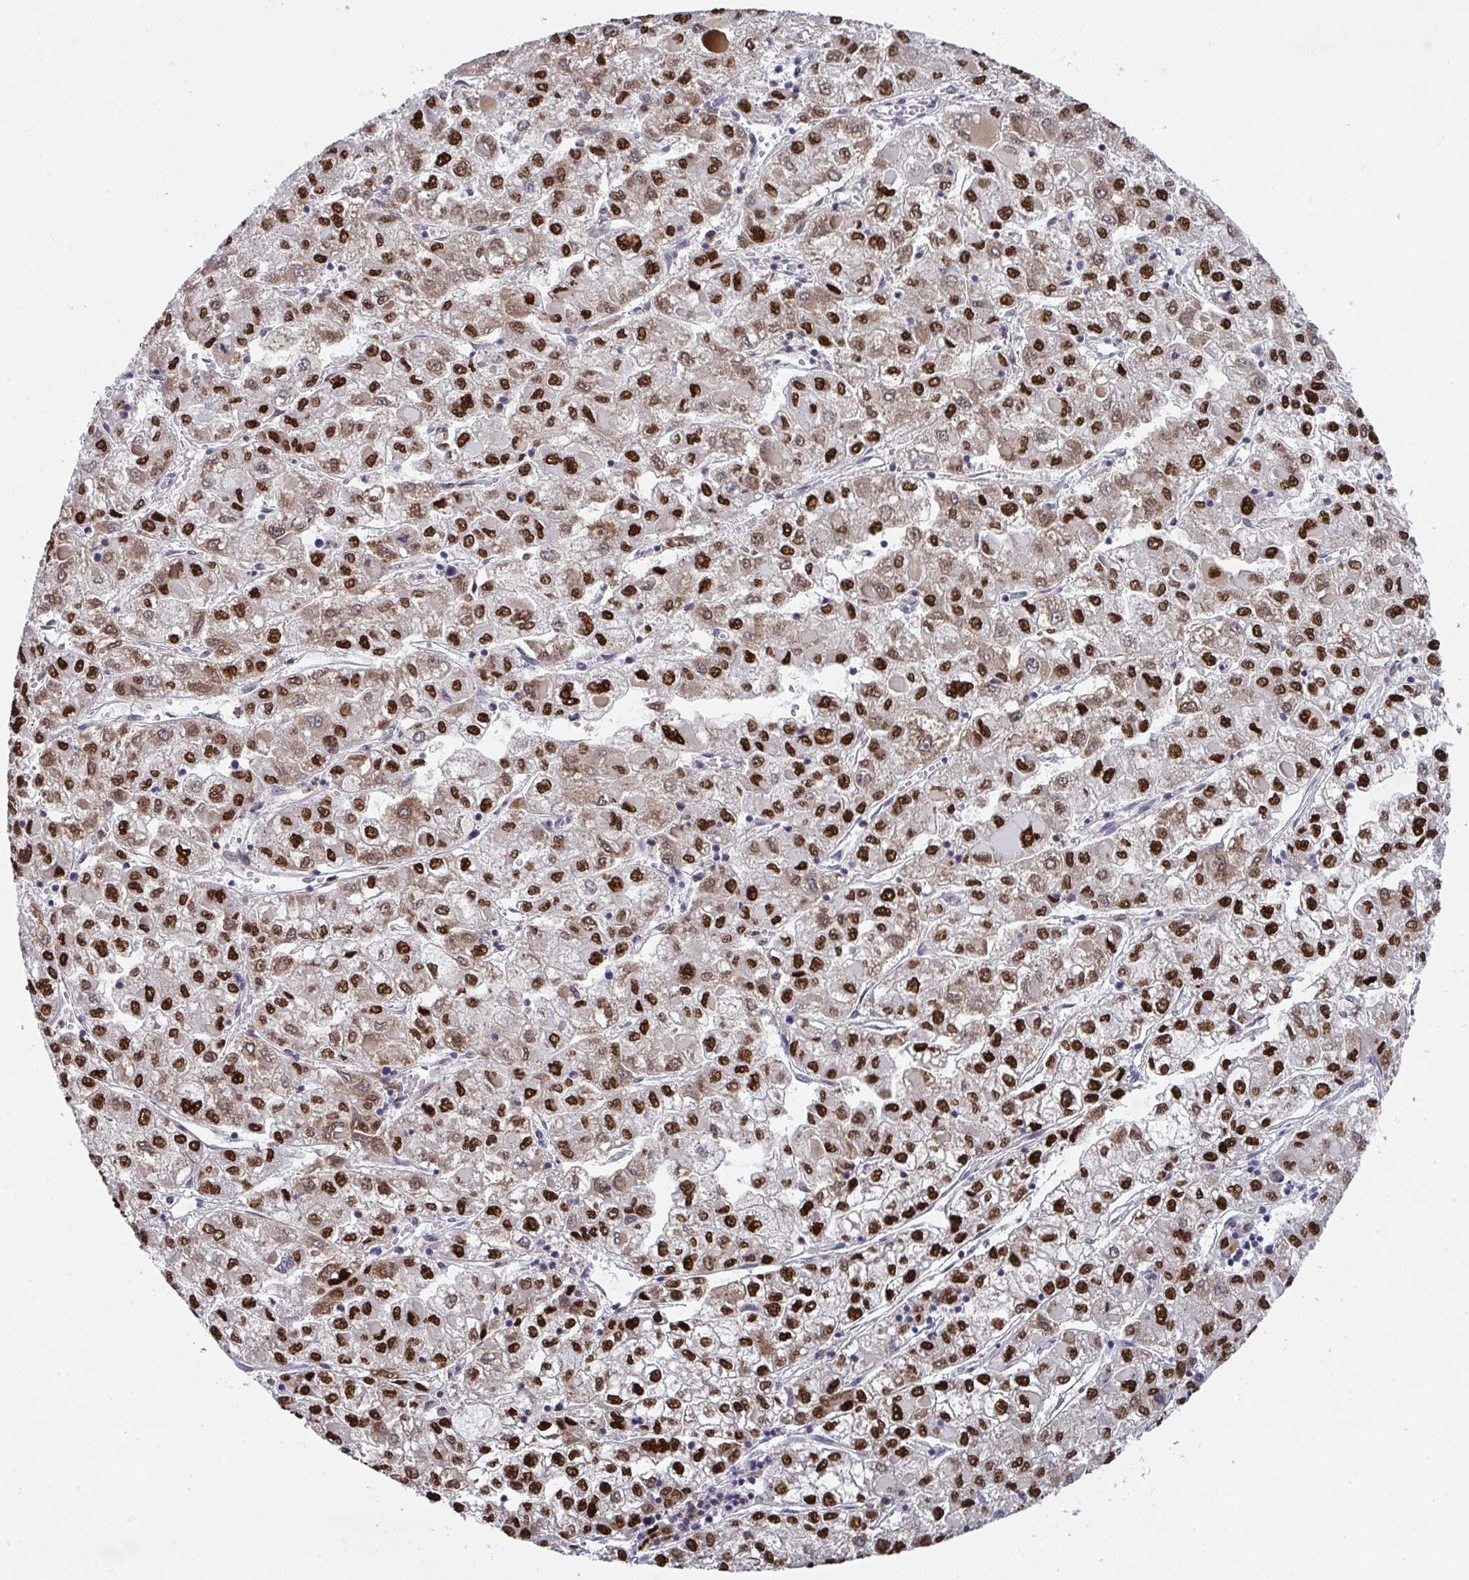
{"staining": {"intensity": "strong", "quantity": ">75%", "location": "nuclear"}, "tissue": "liver cancer", "cell_type": "Tumor cells", "image_type": "cancer", "snomed": [{"axis": "morphology", "description": "Carcinoma, Hepatocellular, NOS"}, {"axis": "topography", "description": "Liver"}], "caption": "A brown stain highlights strong nuclear staining of a protein in liver cancer tumor cells.", "gene": "JDP2", "patient": {"sex": "male", "age": 40}}